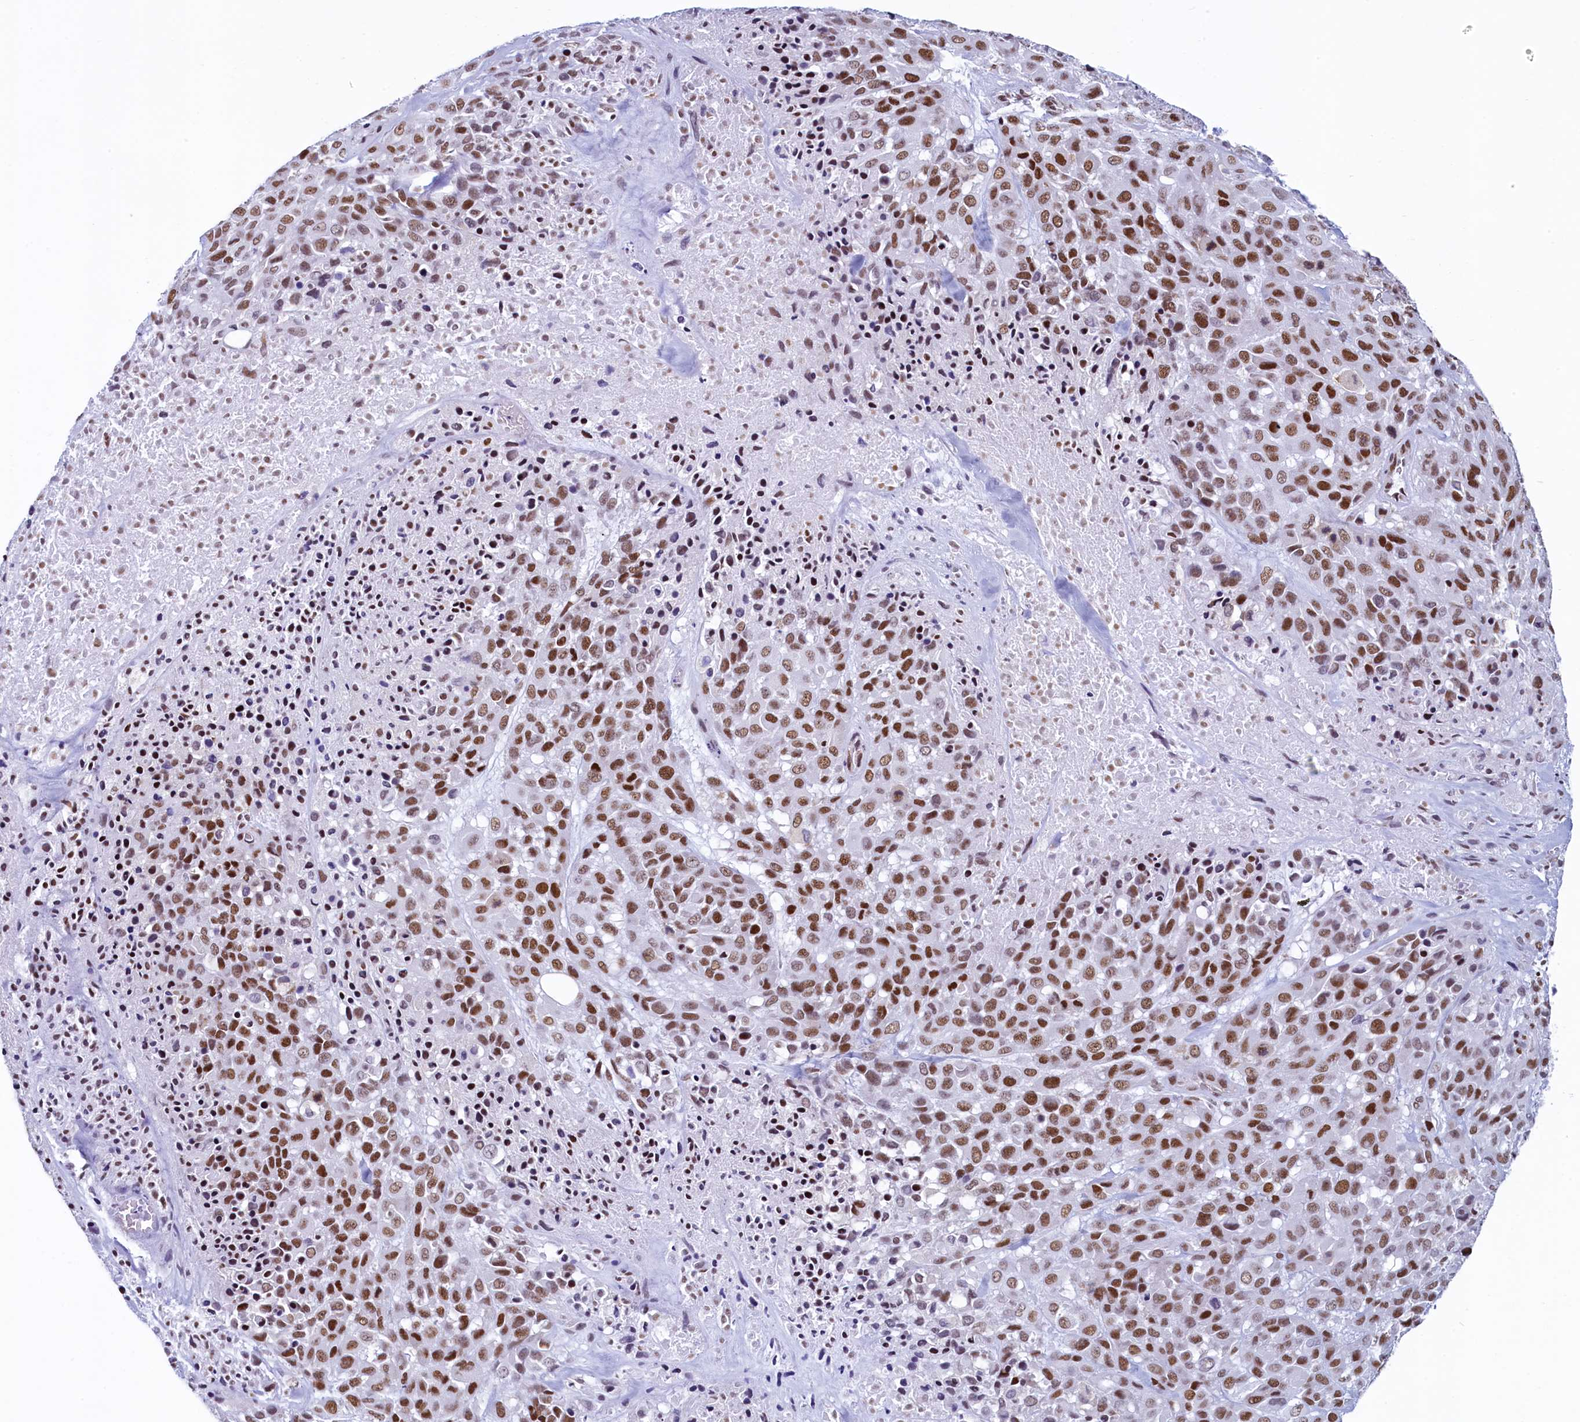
{"staining": {"intensity": "moderate", "quantity": ">75%", "location": "nuclear"}, "tissue": "melanoma", "cell_type": "Tumor cells", "image_type": "cancer", "snomed": [{"axis": "morphology", "description": "Malignant melanoma, Metastatic site"}, {"axis": "topography", "description": "Skin"}], "caption": "Immunohistochemistry image of human melanoma stained for a protein (brown), which shows medium levels of moderate nuclear positivity in about >75% of tumor cells.", "gene": "SUGP2", "patient": {"sex": "female", "age": 81}}